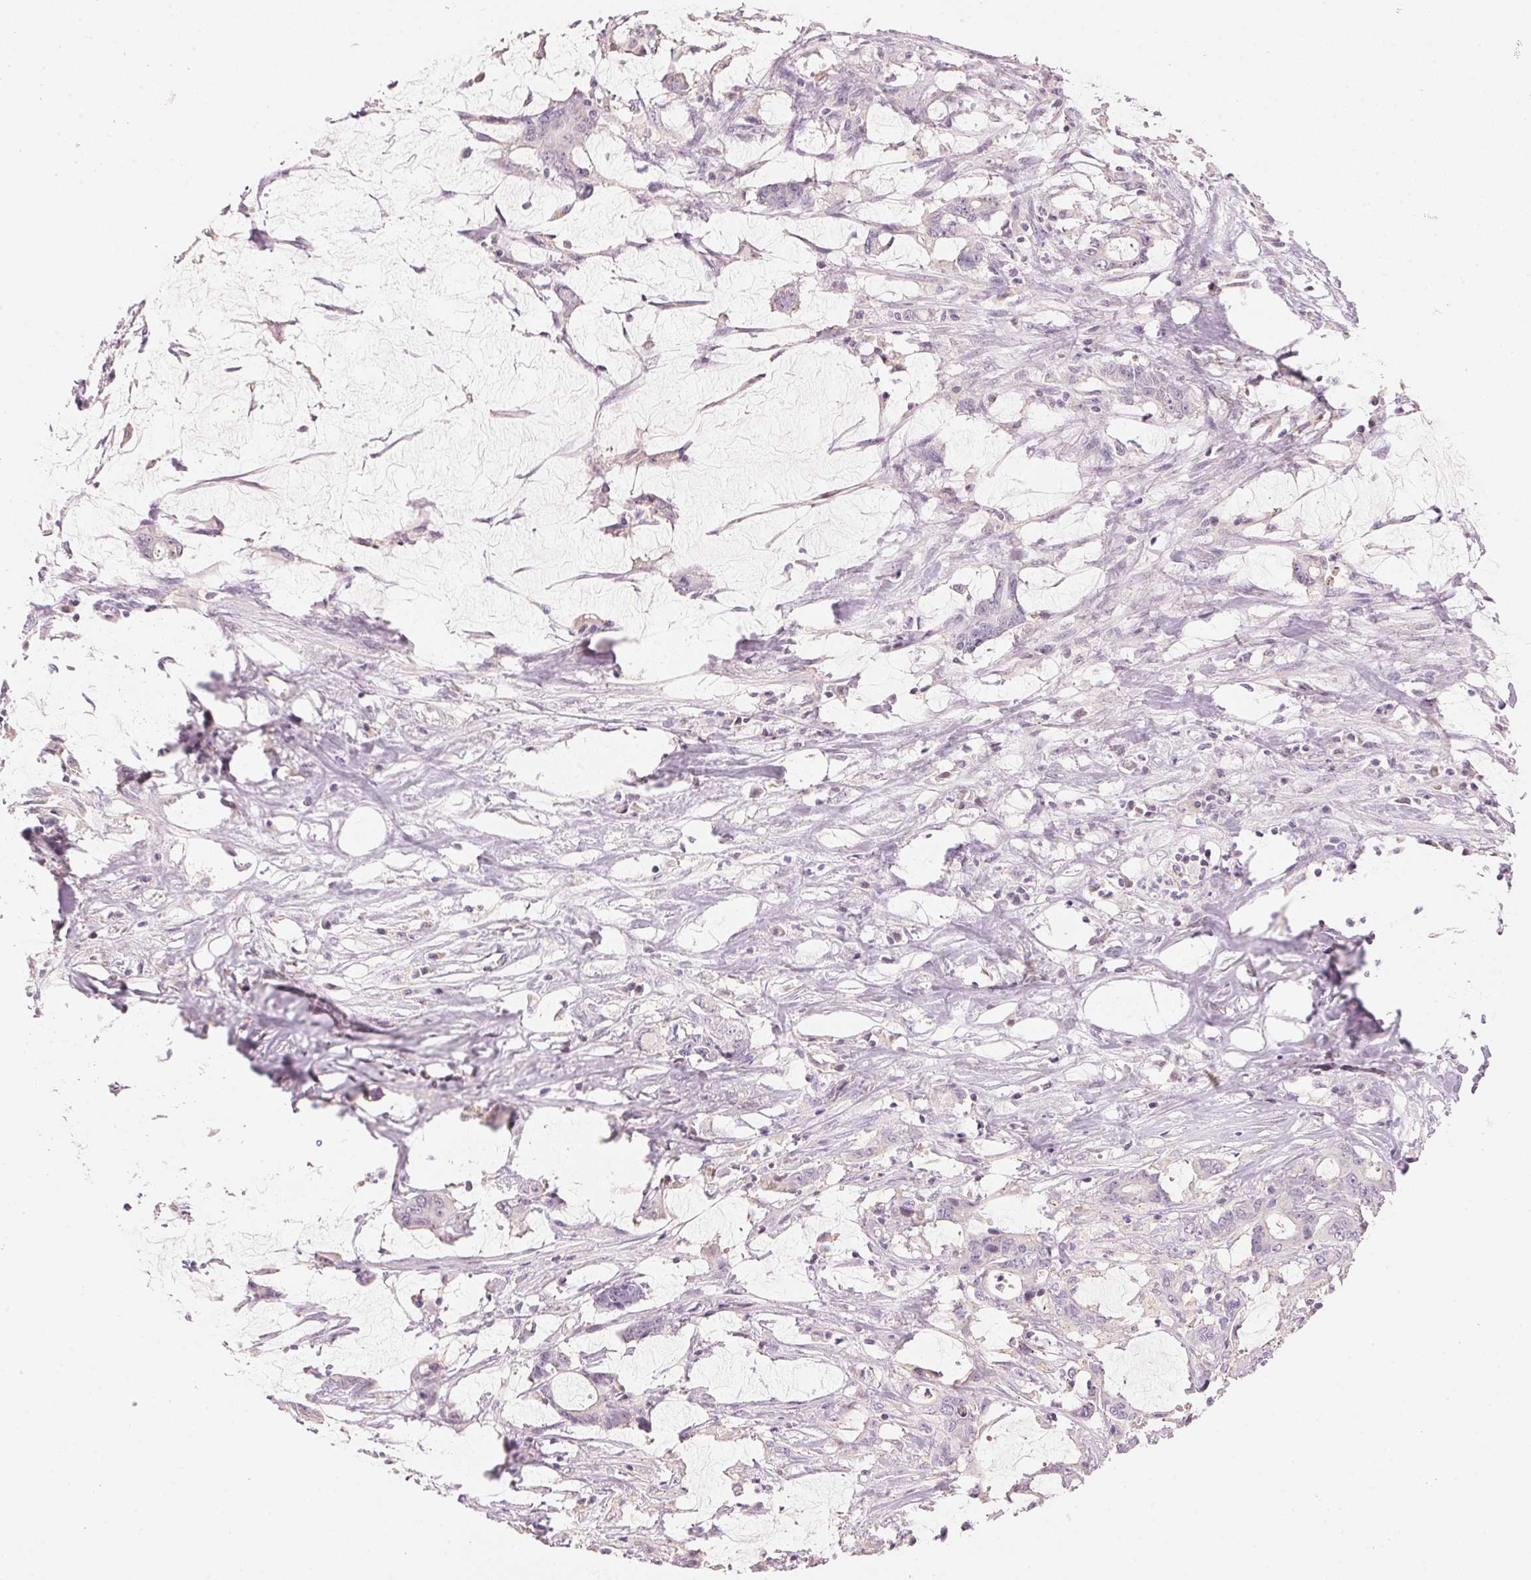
{"staining": {"intensity": "negative", "quantity": "none", "location": "none"}, "tissue": "stomach cancer", "cell_type": "Tumor cells", "image_type": "cancer", "snomed": [{"axis": "morphology", "description": "Adenocarcinoma, NOS"}, {"axis": "topography", "description": "Stomach, upper"}], "caption": "This photomicrograph is of stomach cancer stained with immunohistochemistry (IHC) to label a protein in brown with the nuclei are counter-stained blue. There is no expression in tumor cells.", "gene": "HOXB13", "patient": {"sex": "male", "age": 68}}